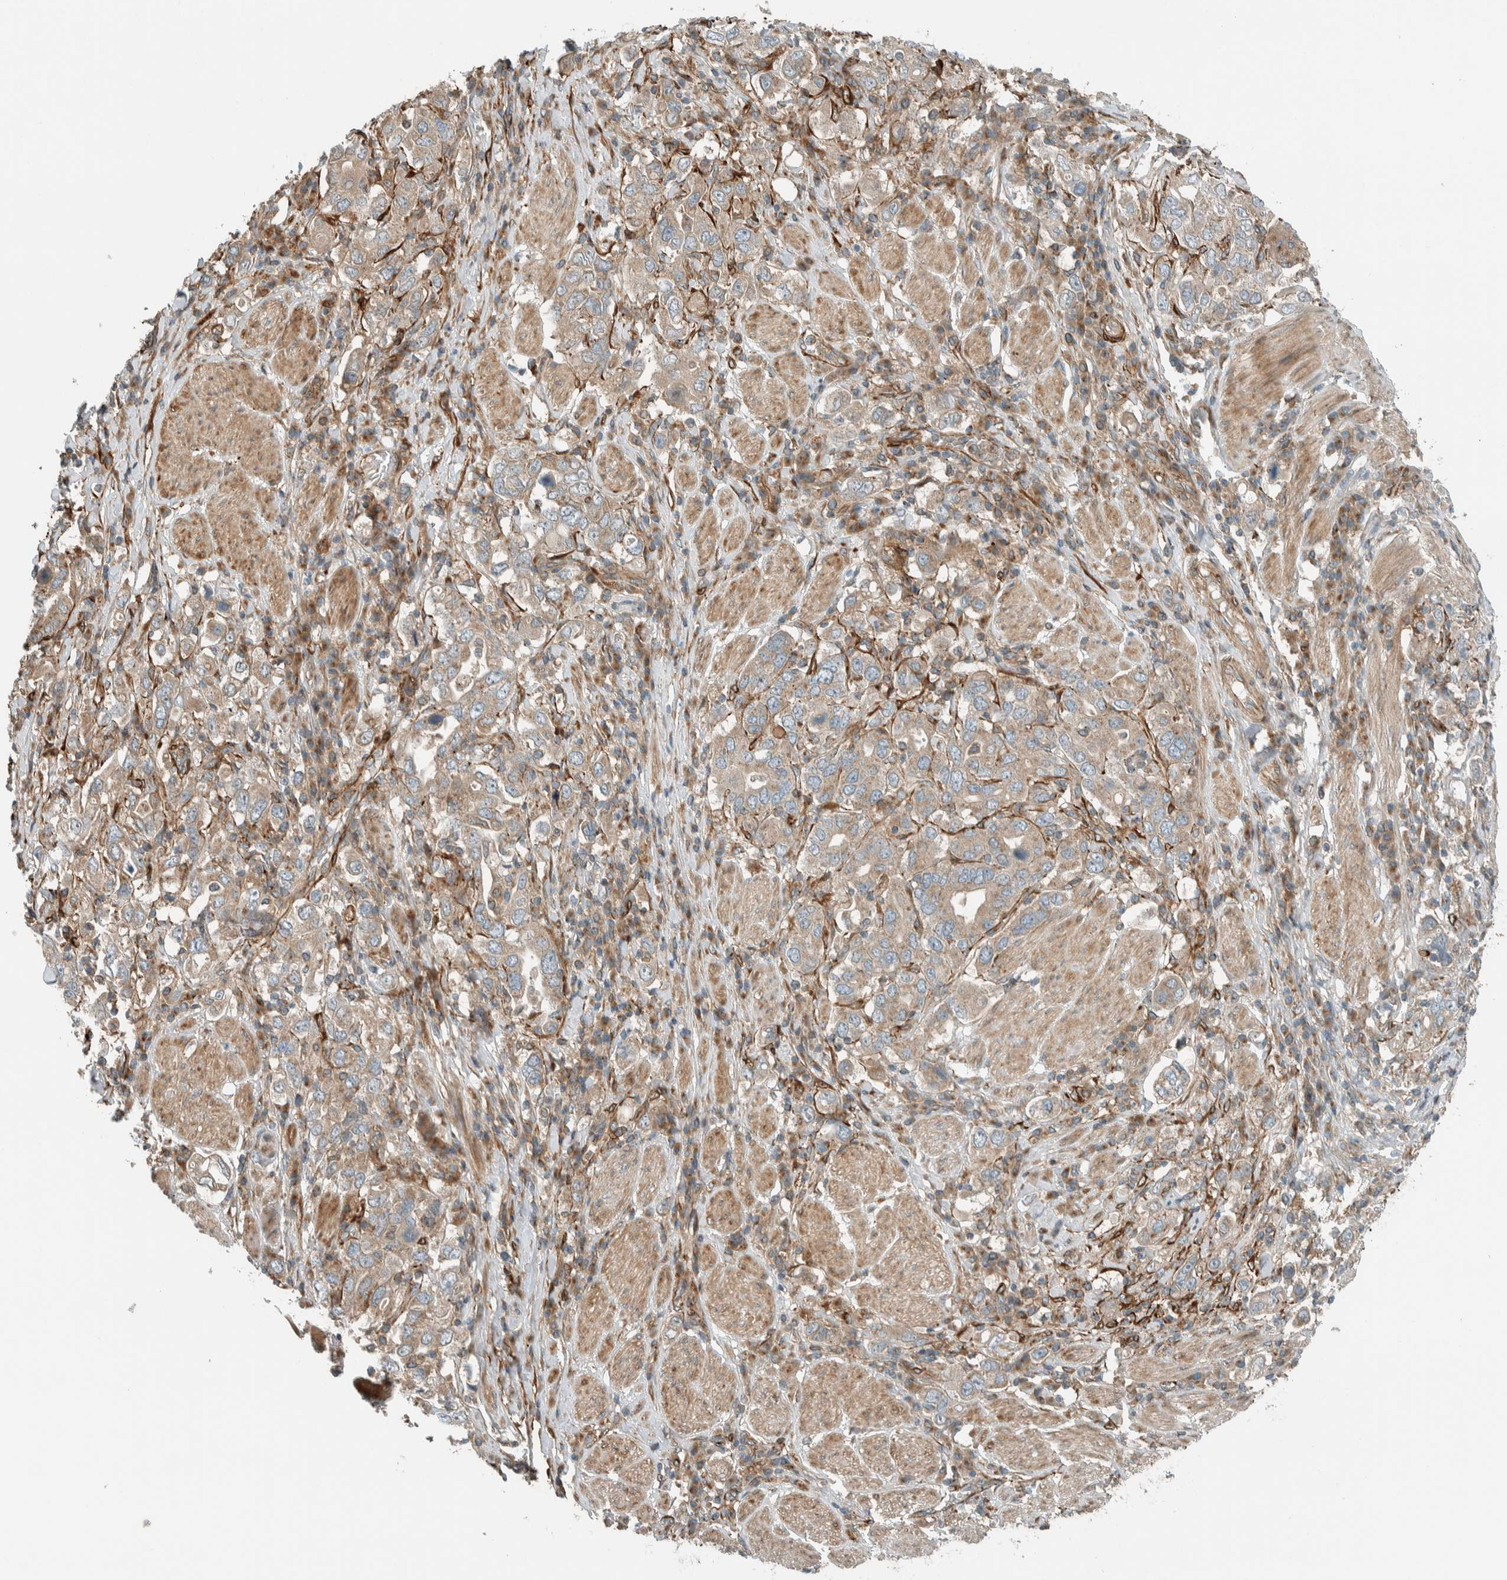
{"staining": {"intensity": "weak", "quantity": ">75%", "location": "cytoplasmic/membranous"}, "tissue": "stomach cancer", "cell_type": "Tumor cells", "image_type": "cancer", "snomed": [{"axis": "morphology", "description": "Adenocarcinoma, NOS"}, {"axis": "topography", "description": "Stomach, upper"}], "caption": "Immunohistochemistry (DAB (3,3'-diaminobenzidine)) staining of stomach cancer (adenocarcinoma) exhibits weak cytoplasmic/membranous protein staining in about >75% of tumor cells. (DAB = brown stain, brightfield microscopy at high magnification).", "gene": "EXOC7", "patient": {"sex": "male", "age": 62}}